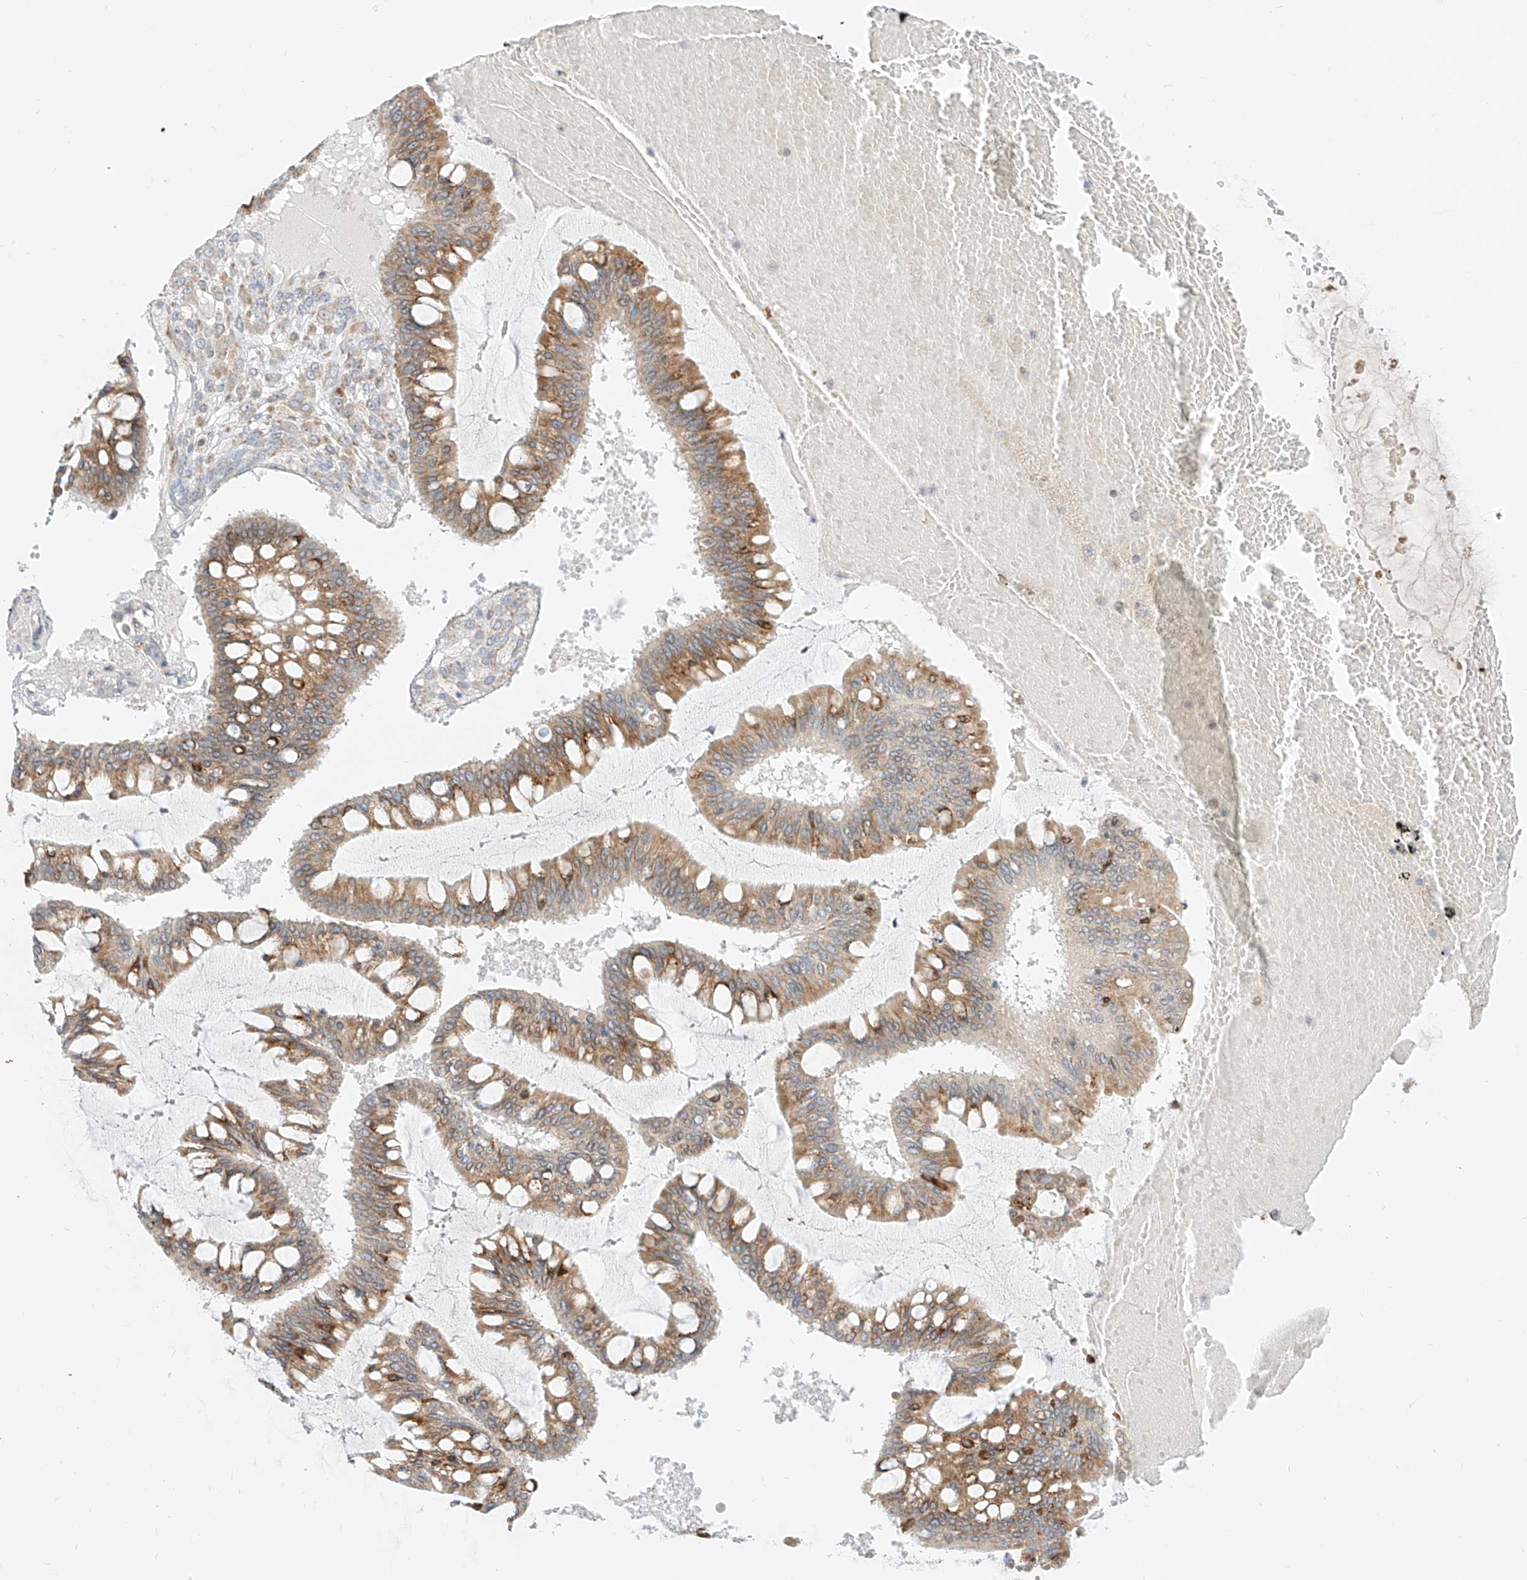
{"staining": {"intensity": "moderate", "quantity": "25%-75%", "location": "cytoplasmic/membranous"}, "tissue": "ovarian cancer", "cell_type": "Tumor cells", "image_type": "cancer", "snomed": [{"axis": "morphology", "description": "Cystadenocarcinoma, mucinous, NOS"}, {"axis": "topography", "description": "Ovary"}], "caption": "DAB (3,3'-diaminobenzidine) immunohistochemical staining of ovarian mucinous cystadenocarcinoma reveals moderate cytoplasmic/membranous protein positivity in approximately 25%-75% of tumor cells.", "gene": "STT3A", "patient": {"sex": "female", "age": 73}}